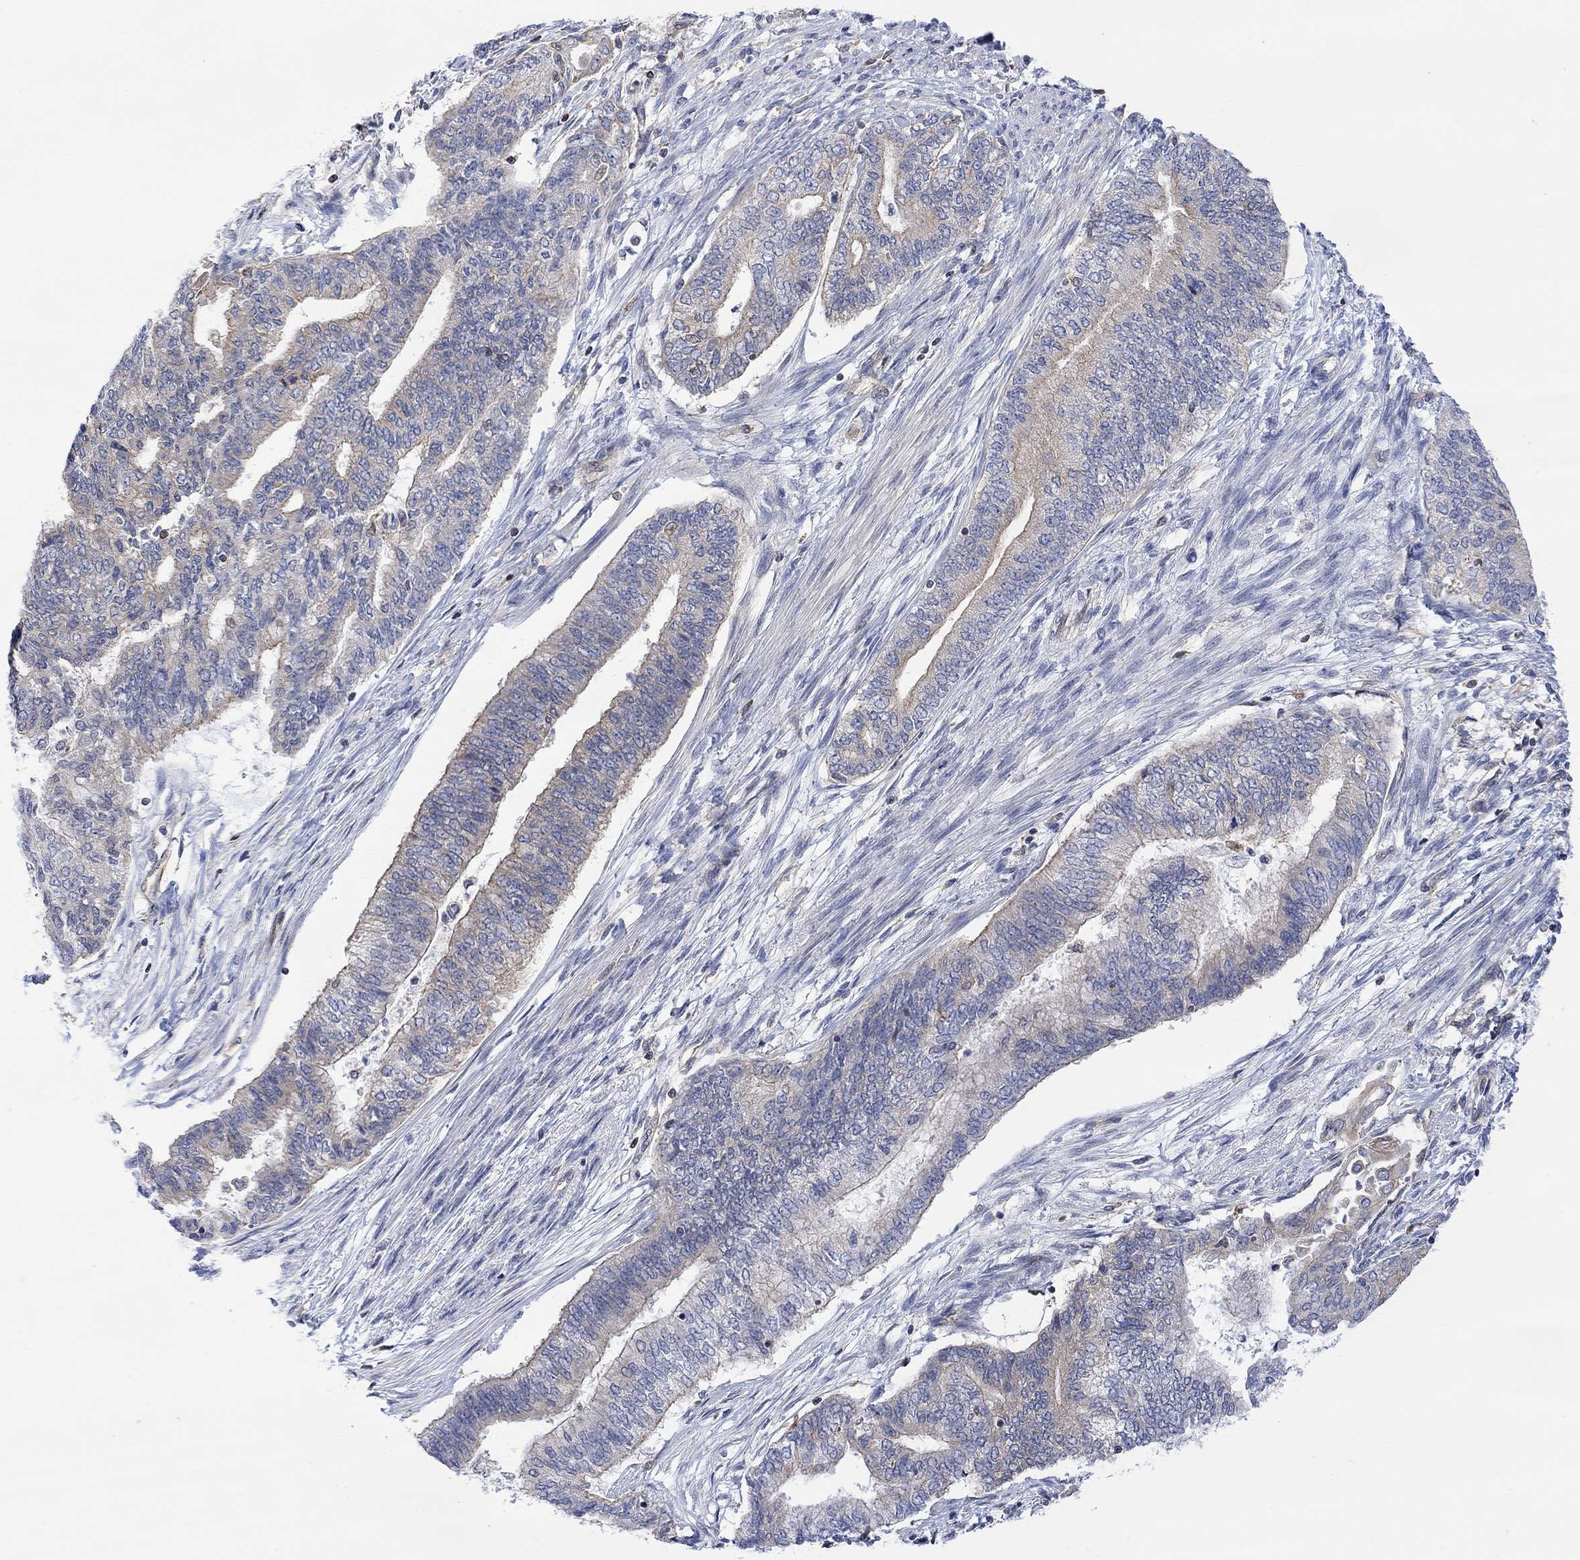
{"staining": {"intensity": "weak", "quantity": "25%-75%", "location": "cytoplasmic/membranous"}, "tissue": "endometrial cancer", "cell_type": "Tumor cells", "image_type": "cancer", "snomed": [{"axis": "morphology", "description": "Adenocarcinoma, NOS"}, {"axis": "topography", "description": "Endometrium"}], "caption": "Endometrial cancer tissue displays weak cytoplasmic/membranous staining in approximately 25%-75% of tumor cells", "gene": "GBP5", "patient": {"sex": "female", "age": 65}}